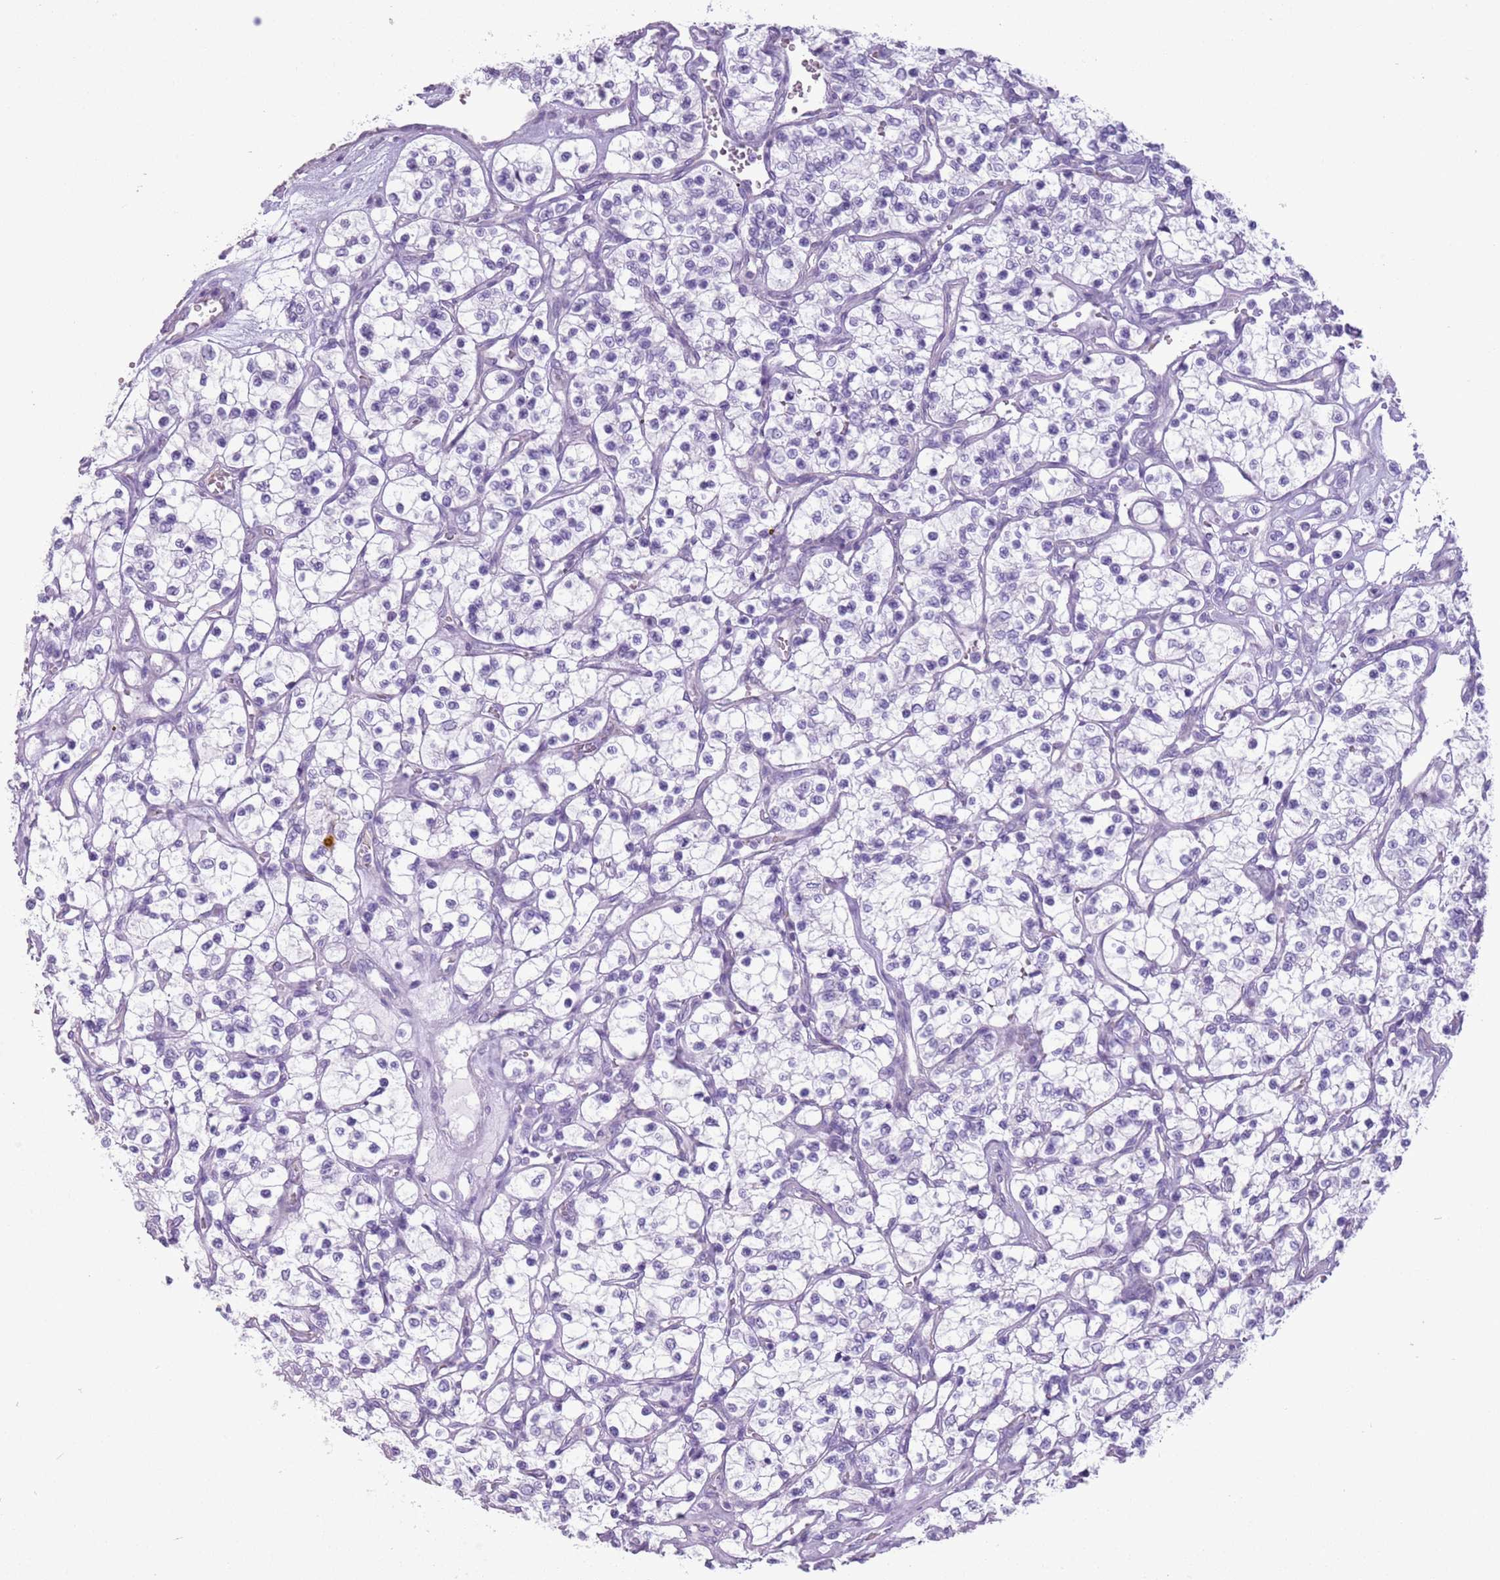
{"staining": {"intensity": "negative", "quantity": "none", "location": "none"}, "tissue": "renal cancer", "cell_type": "Tumor cells", "image_type": "cancer", "snomed": [{"axis": "morphology", "description": "Adenocarcinoma, NOS"}, {"axis": "topography", "description": "Kidney"}], "caption": "Immunohistochemistry micrograph of neoplastic tissue: renal cancer stained with DAB (3,3'-diaminobenzidine) reveals no significant protein positivity in tumor cells. (Stains: DAB IHC with hematoxylin counter stain, Microscopy: brightfield microscopy at high magnification).", "gene": "HYOU1", "patient": {"sex": "female", "age": 69}}